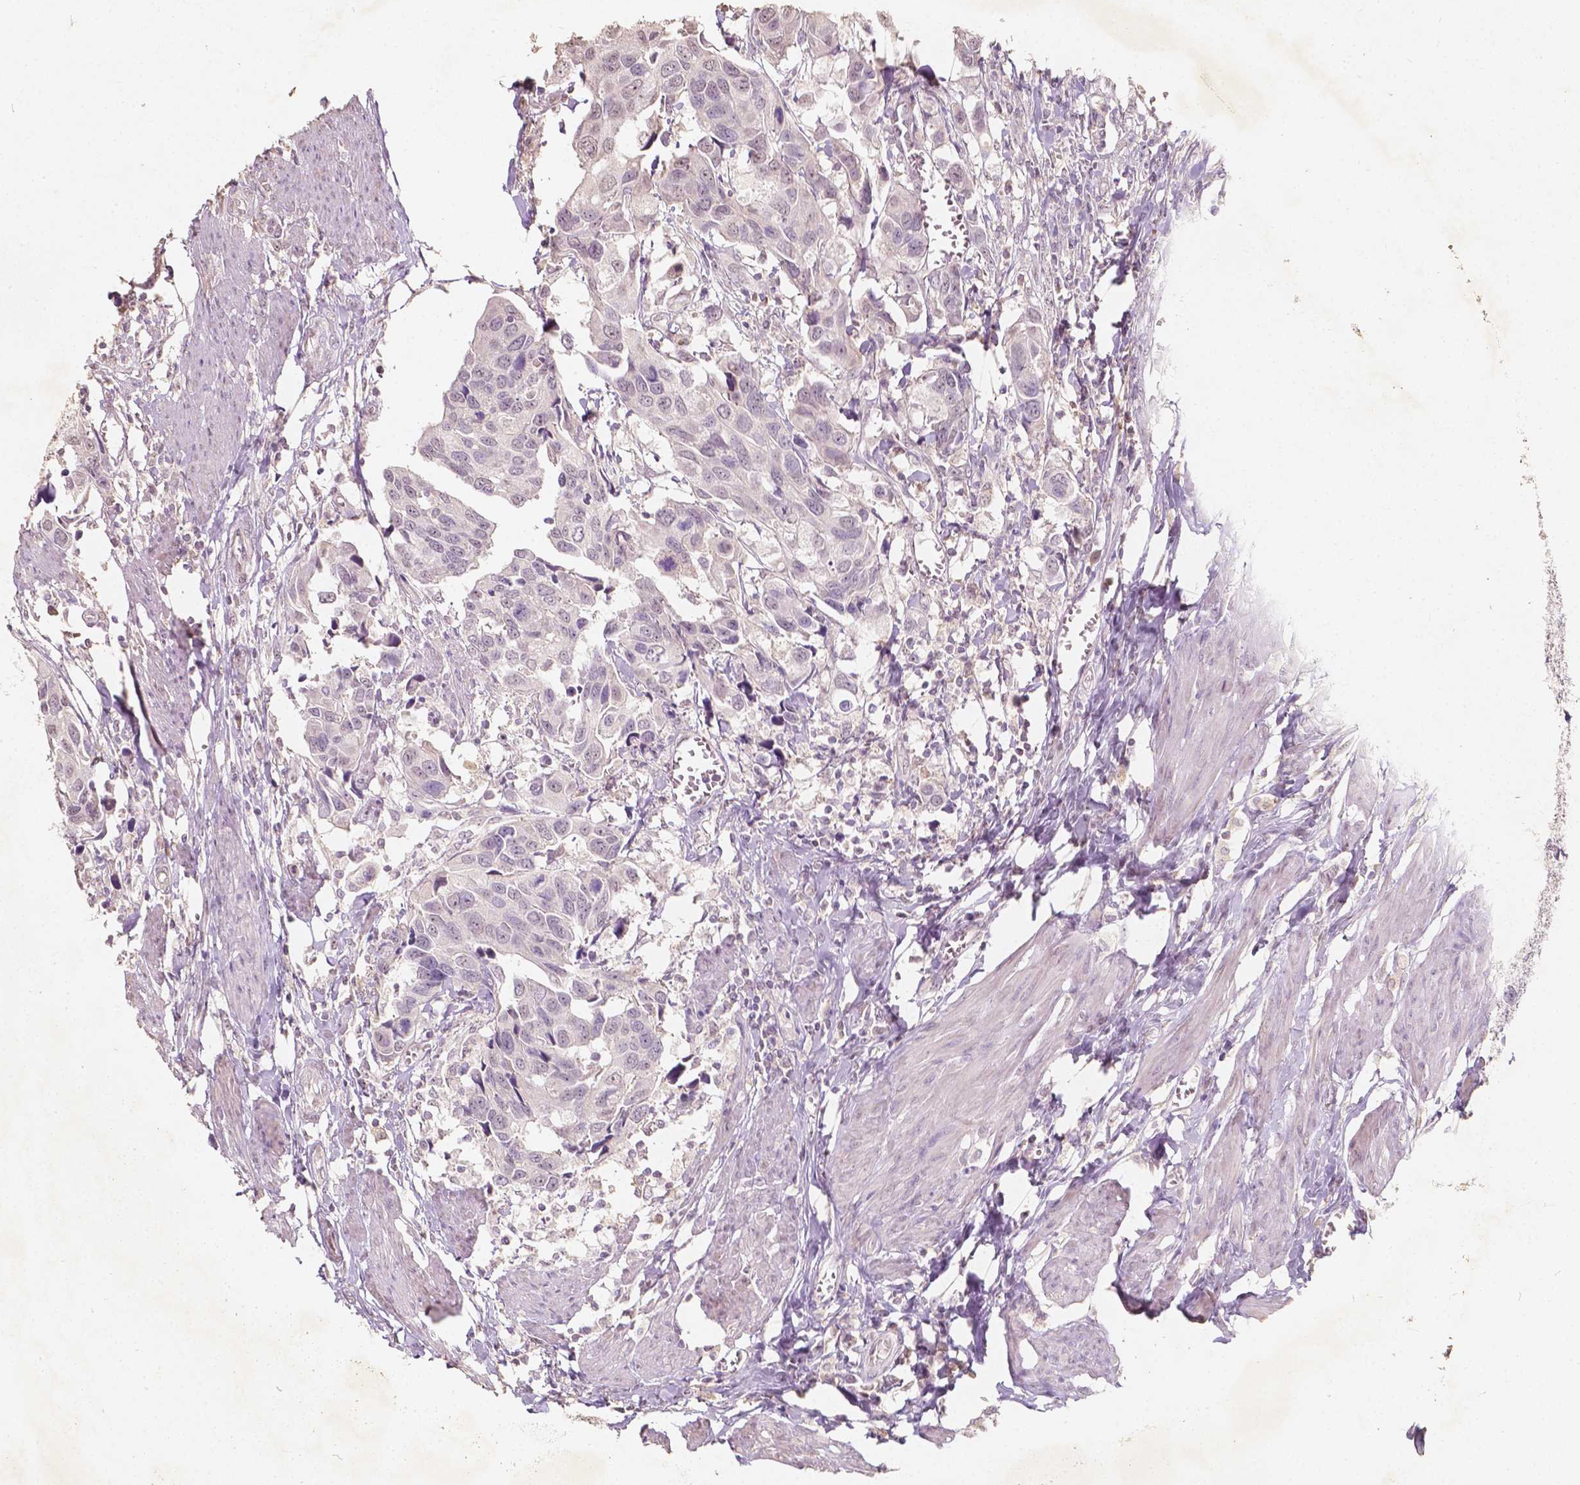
{"staining": {"intensity": "negative", "quantity": "none", "location": "none"}, "tissue": "urothelial cancer", "cell_type": "Tumor cells", "image_type": "cancer", "snomed": [{"axis": "morphology", "description": "Urothelial carcinoma, High grade"}, {"axis": "topography", "description": "Urinary bladder"}], "caption": "This histopathology image is of high-grade urothelial carcinoma stained with immunohistochemistry (IHC) to label a protein in brown with the nuclei are counter-stained blue. There is no positivity in tumor cells.", "gene": "SOX15", "patient": {"sex": "male", "age": 60}}